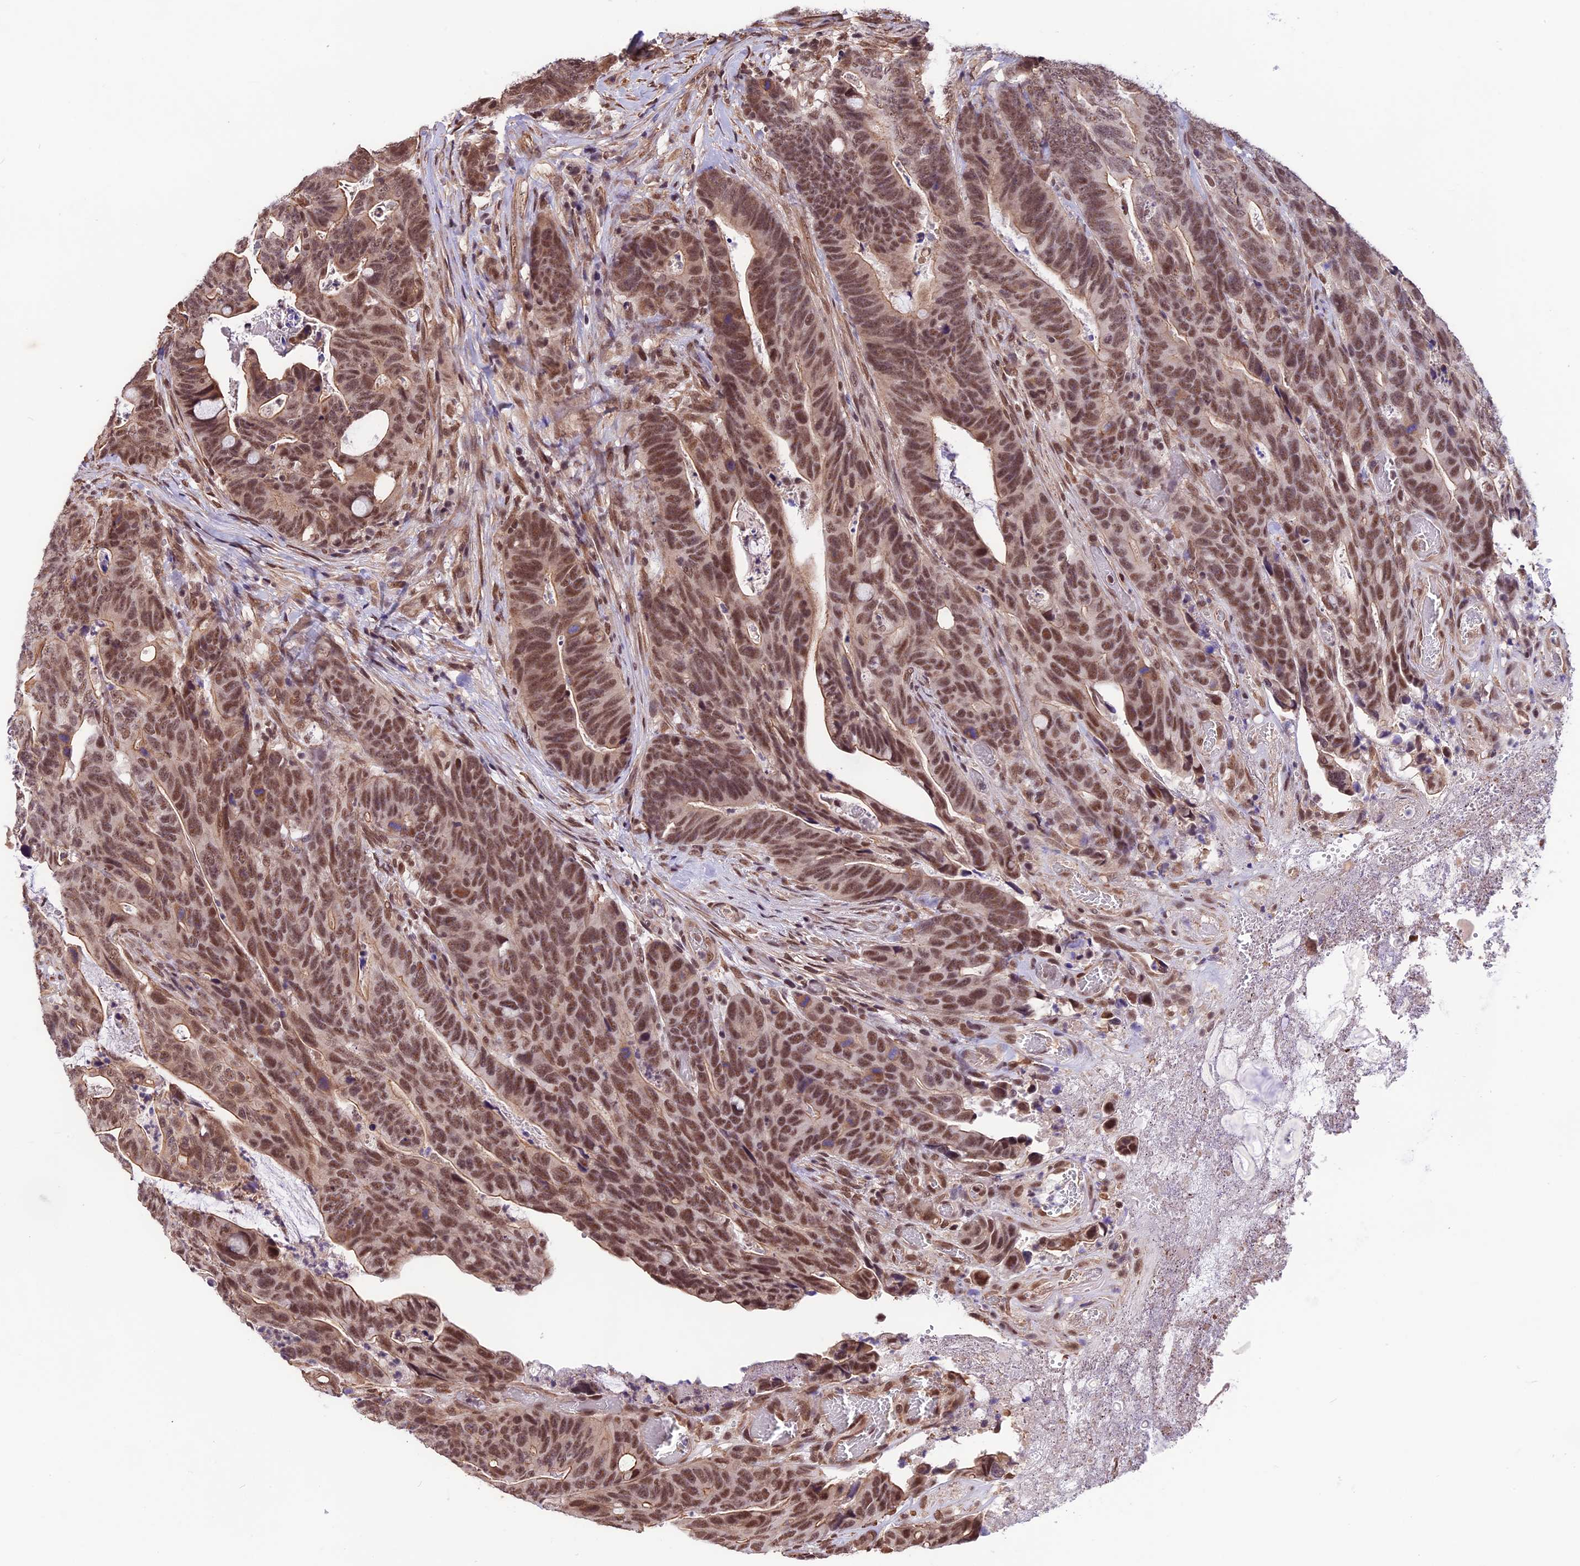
{"staining": {"intensity": "moderate", "quantity": ">75%", "location": "cytoplasmic/membranous,nuclear"}, "tissue": "colorectal cancer", "cell_type": "Tumor cells", "image_type": "cancer", "snomed": [{"axis": "morphology", "description": "Adenocarcinoma, NOS"}, {"axis": "topography", "description": "Colon"}], "caption": "Immunohistochemistry photomicrograph of human colorectal cancer (adenocarcinoma) stained for a protein (brown), which demonstrates medium levels of moderate cytoplasmic/membranous and nuclear staining in about >75% of tumor cells.", "gene": "ZC3H4", "patient": {"sex": "female", "age": 82}}